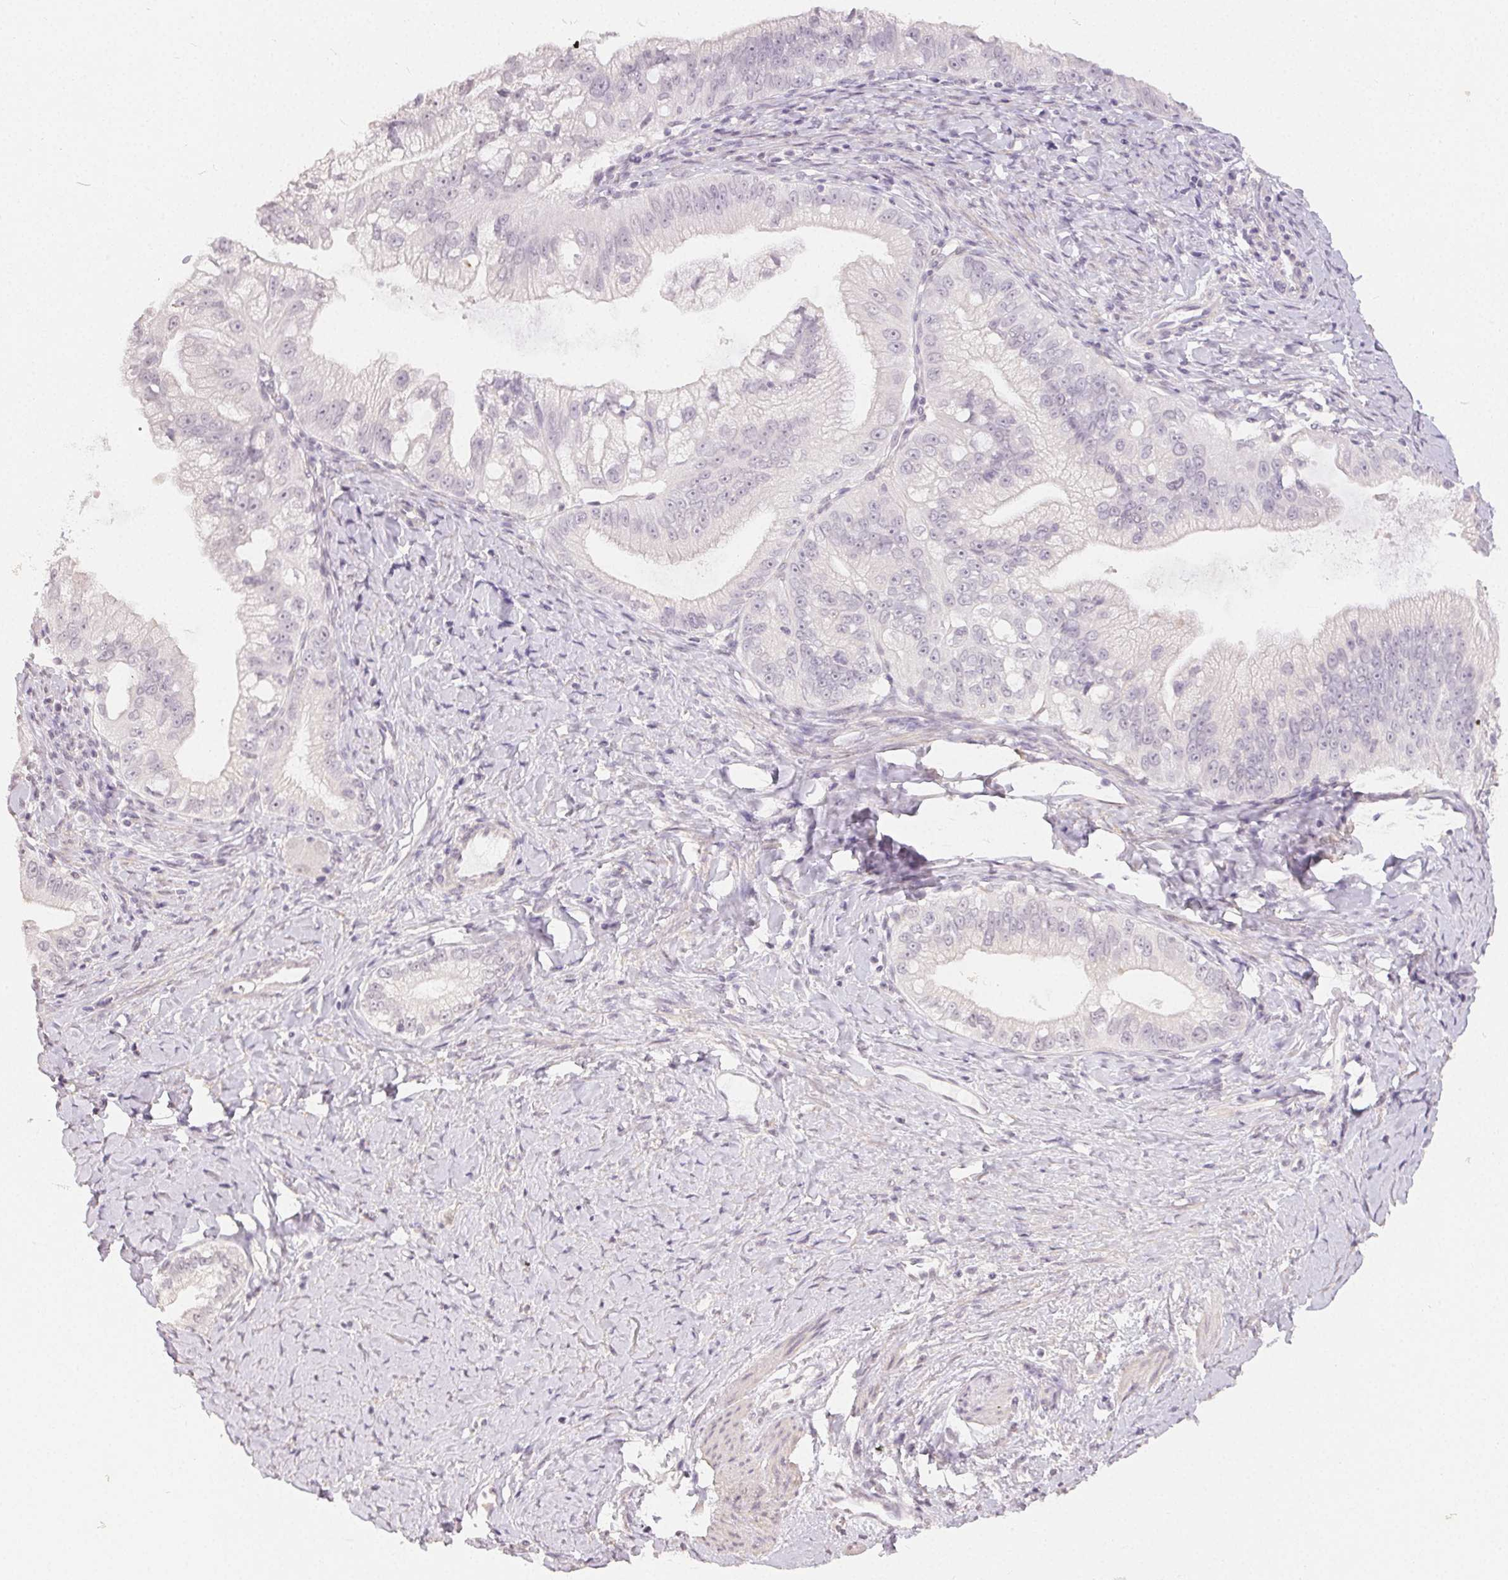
{"staining": {"intensity": "negative", "quantity": "none", "location": "none"}, "tissue": "pancreatic cancer", "cell_type": "Tumor cells", "image_type": "cancer", "snomed": [{"axis": "morphology", "description": "Adenocarcinoma, NOS"}, {"axis": "topography", "description": "Pancreas"}], "caption": "The photomicrograph exhibits no significant staining in tumor cells of pancreatic cancer.", "gene": "TMEM174", "patient": {"sex": "male", "age": 70}}